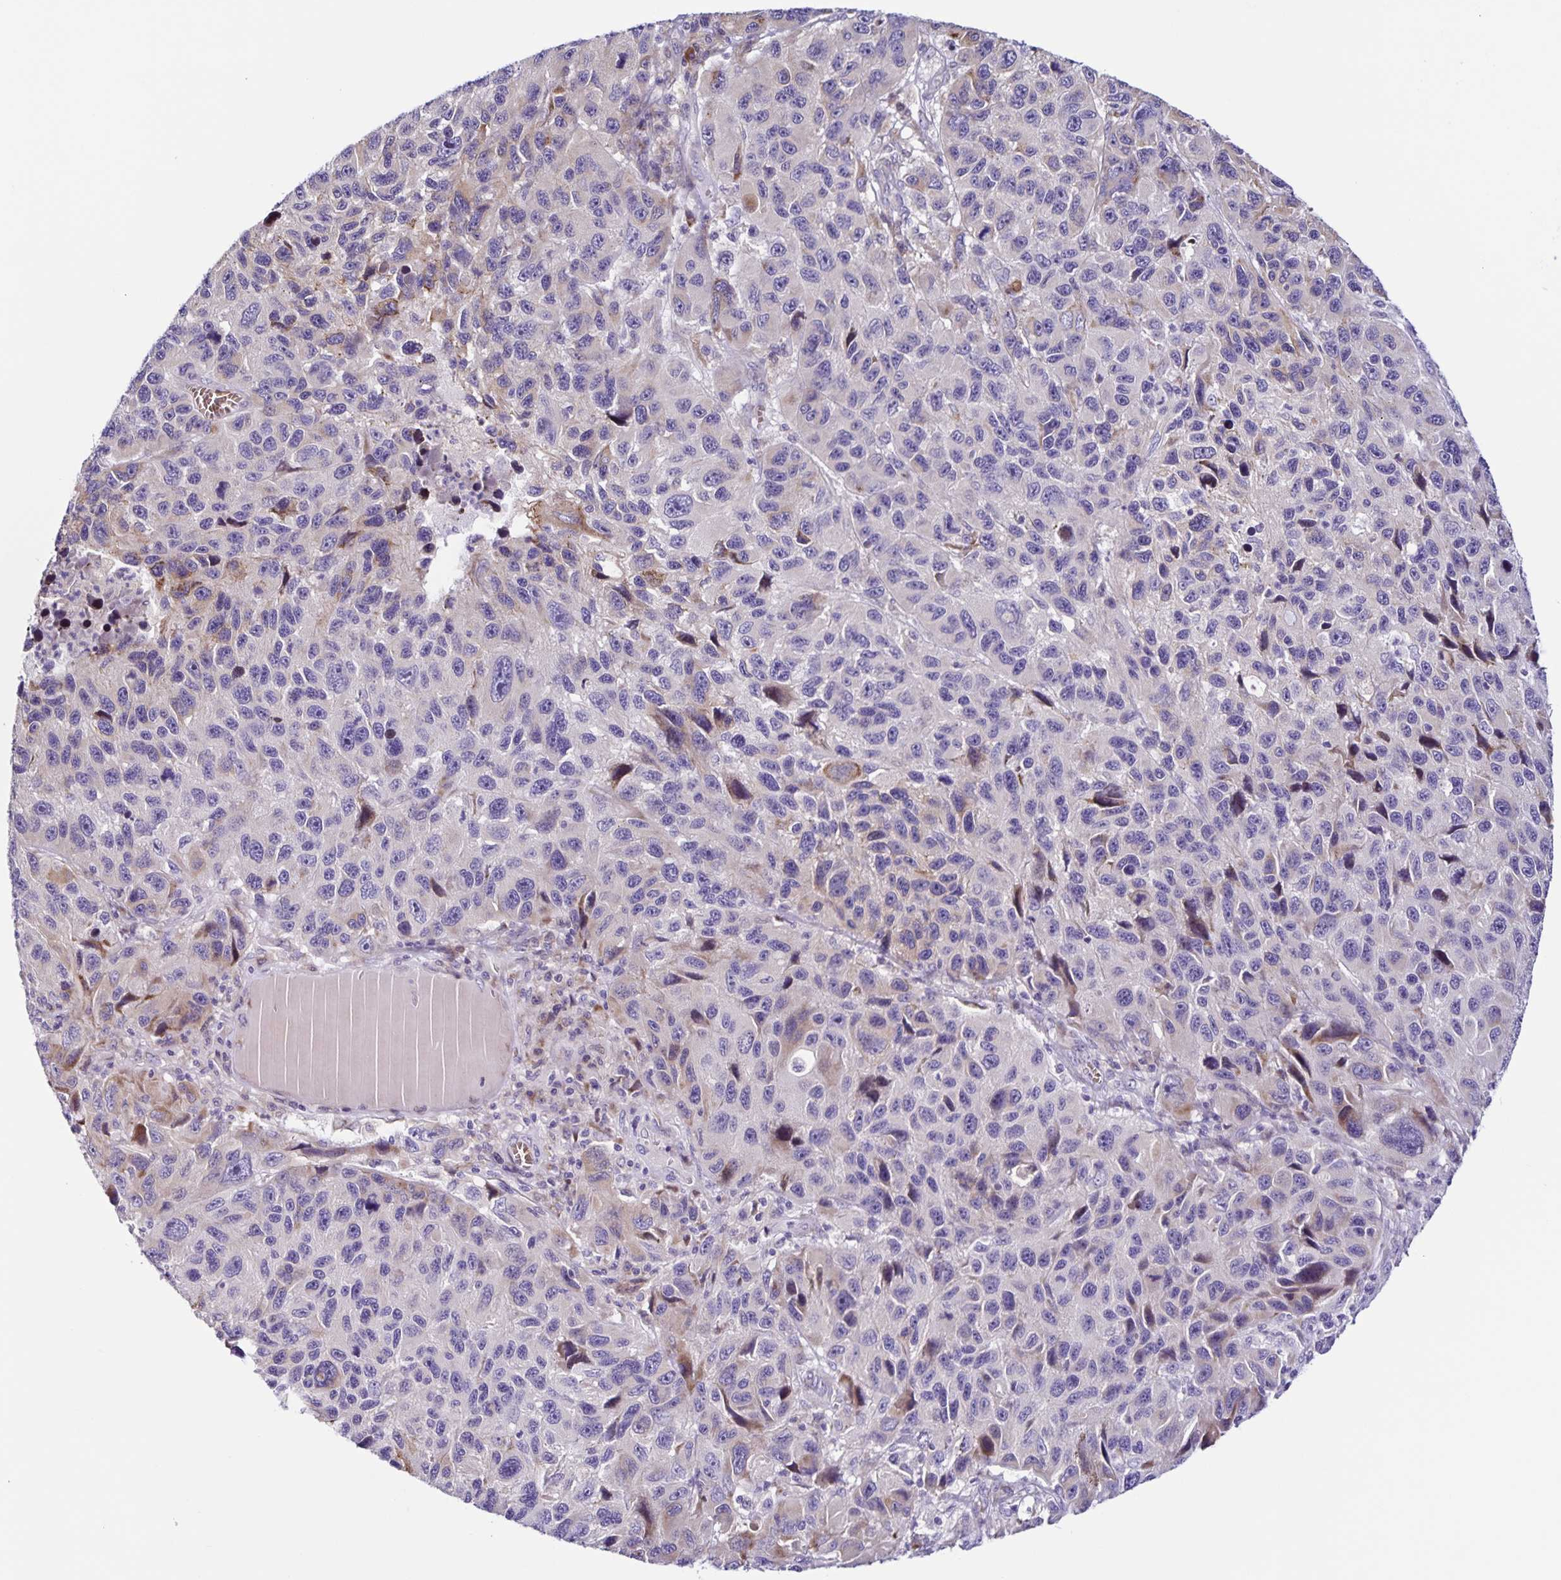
{"staining": {"intensity": "negative", "quantity": "none", "location": "none"}, "tissue": "melanoma", "cell_type": "Tumor cells", "image_type": "cancer", "snomed": [{"axis": "morphology", "description": "Malignant melanoma, NOS"}, {"axis": "topography", "description": "Skin"}], "caption": "A high-resolution photomicrograph shows immunohistochemistry (IHC) staining of melanoma, which shows no significant positivity in tumor cells.", "gene": "RNFT2", "patient": {"sex": "male", "age": 53}}